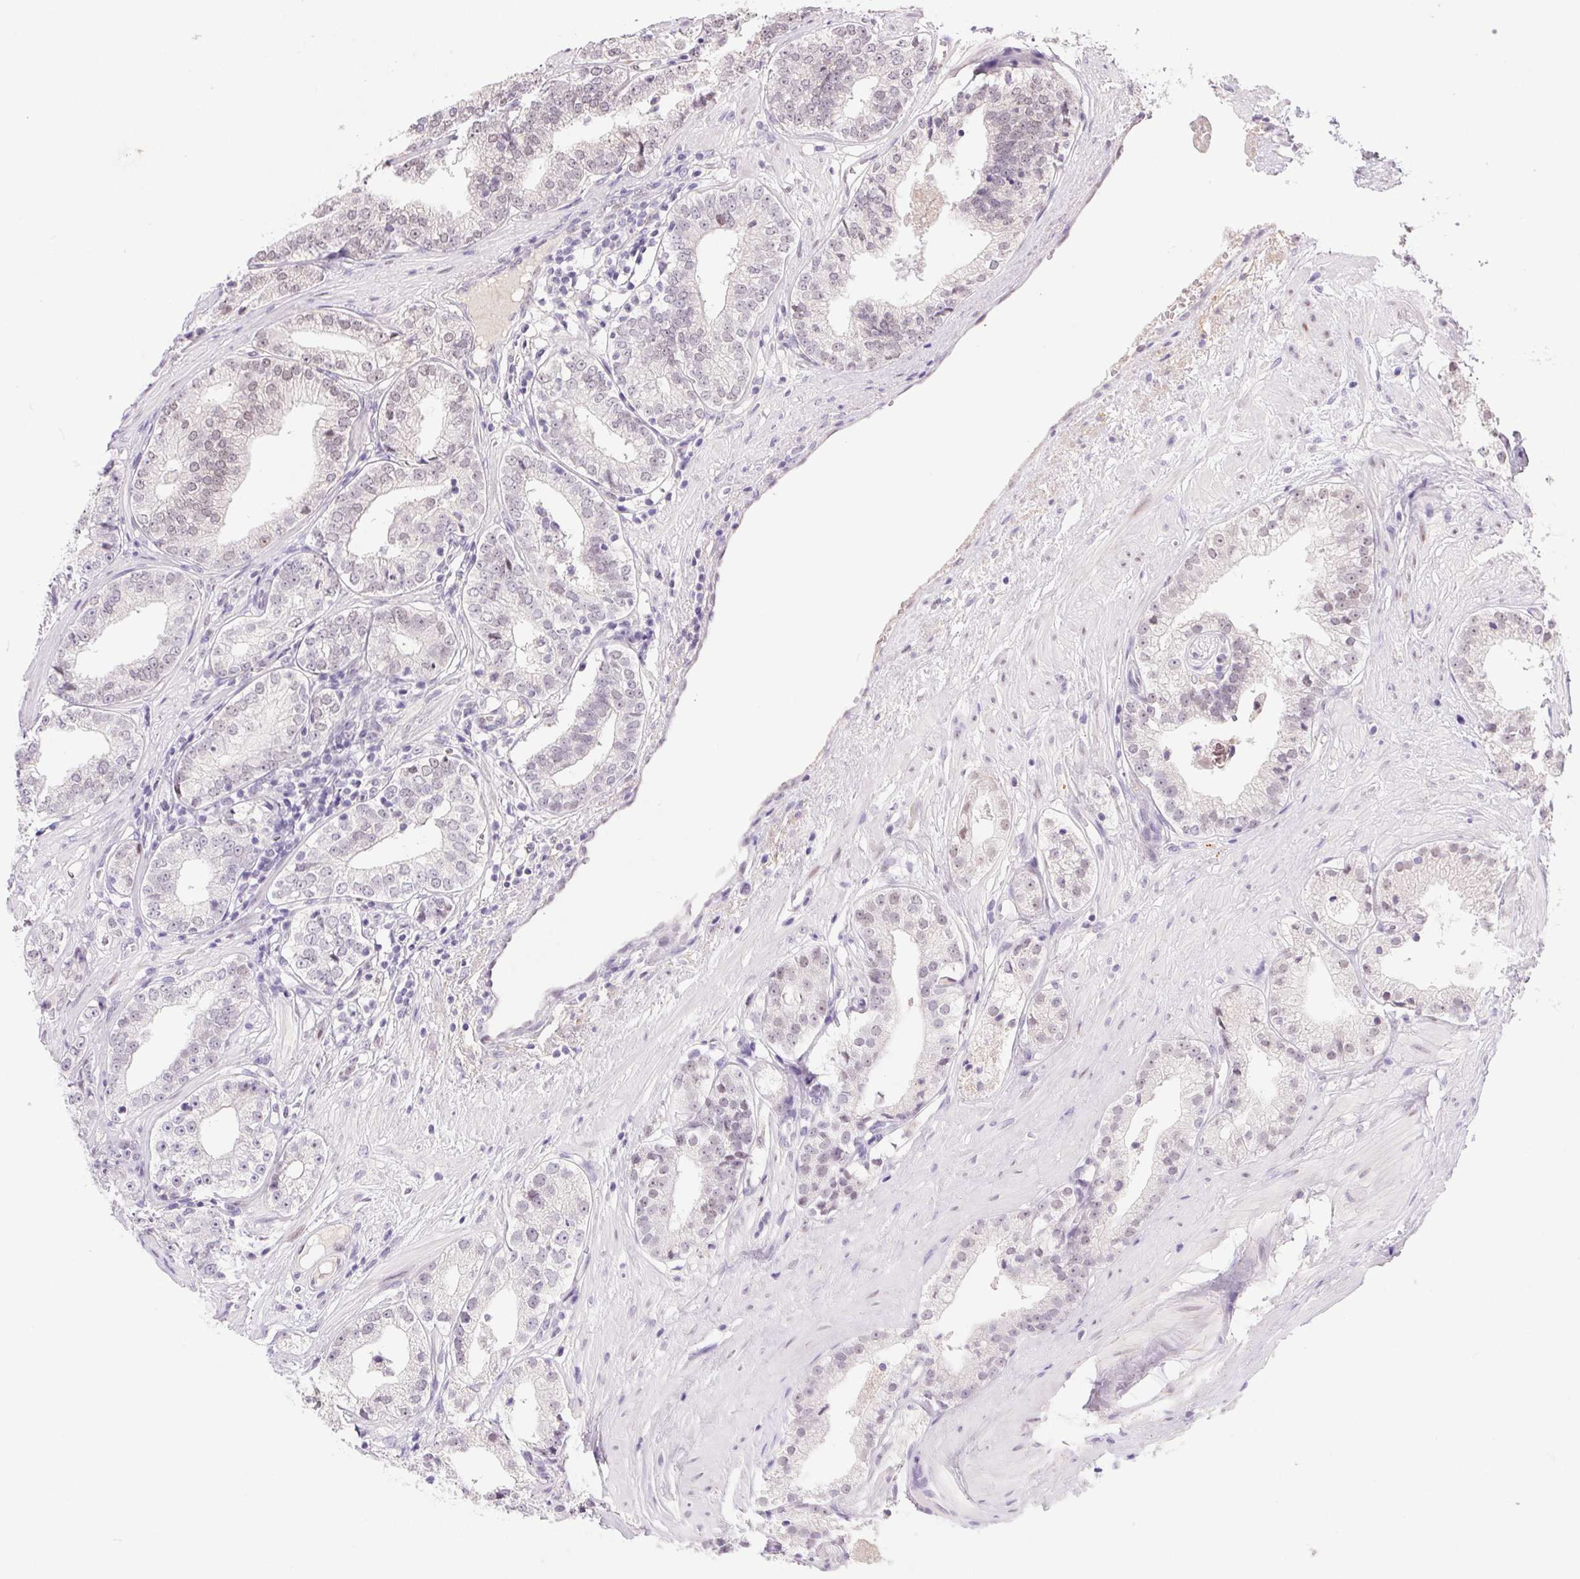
{"staining": {"intensity": "weak", "quantity": "<25%", "location": "nuclear"}, "tissue": "prostate cancer", "cell_type": "Tumor cells", "image_type": "cancer", "snomed": [{"axis": "morphology", "description": "Adenocarcinoma, Low grade"}, {"axis": "topography", "description": "Prostate"}], "caption": "A high-resolution photomicrograph shows immunohistochemistry staining of prostate cancer, which exhibits no significant staining in tumor cells.", "gene": "SP9", "patient": {"sex": "male", "age": 60}}